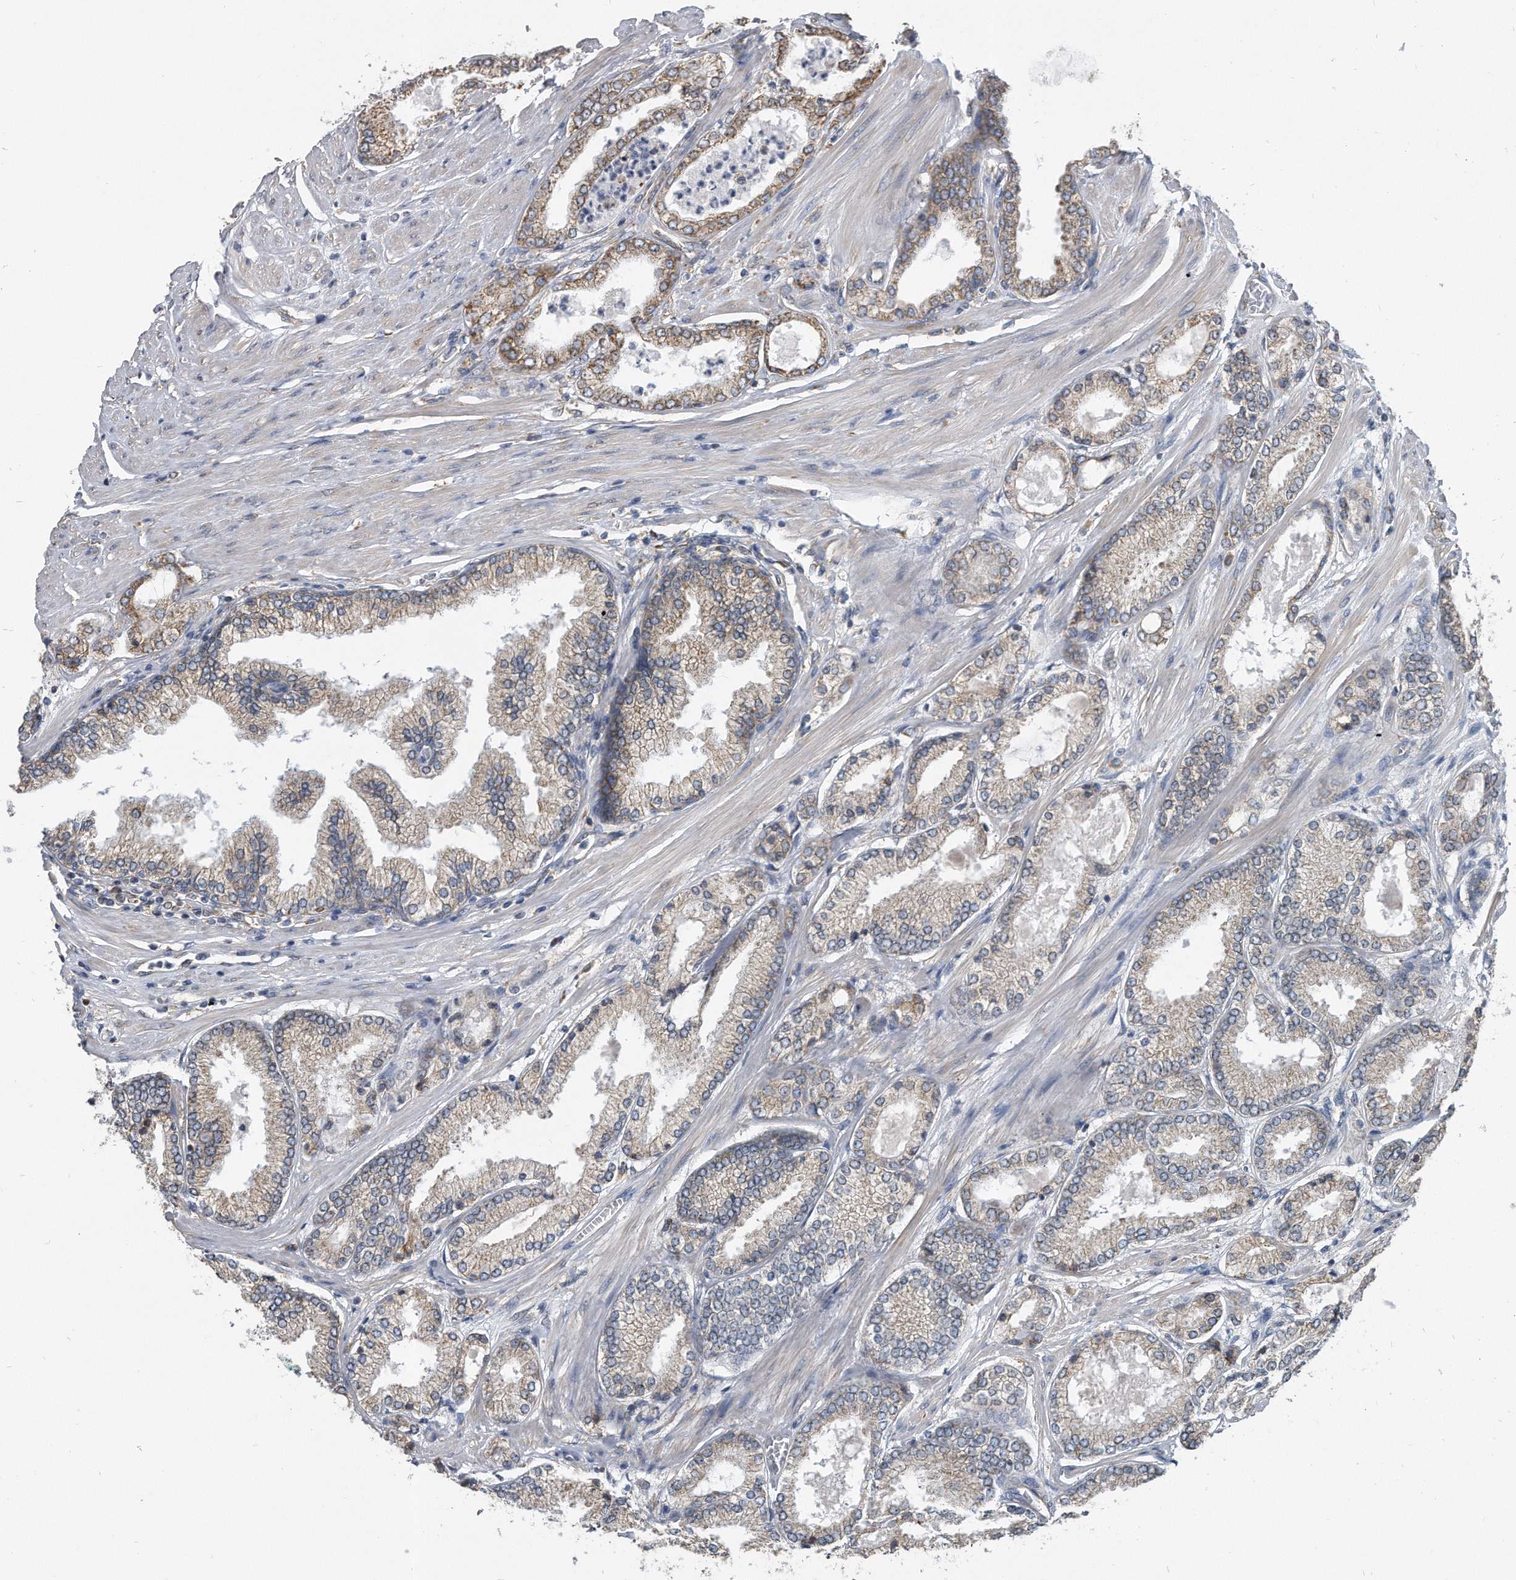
{"staining": {"intensity": "weak", "quantity": "<25%", "location": "cytoplasmic/membranous"}, "tissue": "prostate cancer", "cell_type": "Tumor cells", "image_type": "cancer", "snomed": [{"axis": "morphology", "description": "Adenocarcinoma, Low grade"}, {"axis": "topography", "description": "Prostate"}], "caption": "This histopathology image is of low-grade adenocarcinoma (prostate) stained with immunohistochemistry to label a protein in brown with the nuclei are counter-stained blue. There is no positivity in tumor cells.", "gene": "CCDC47", "patient": {"sex": "male", "age": 62}}